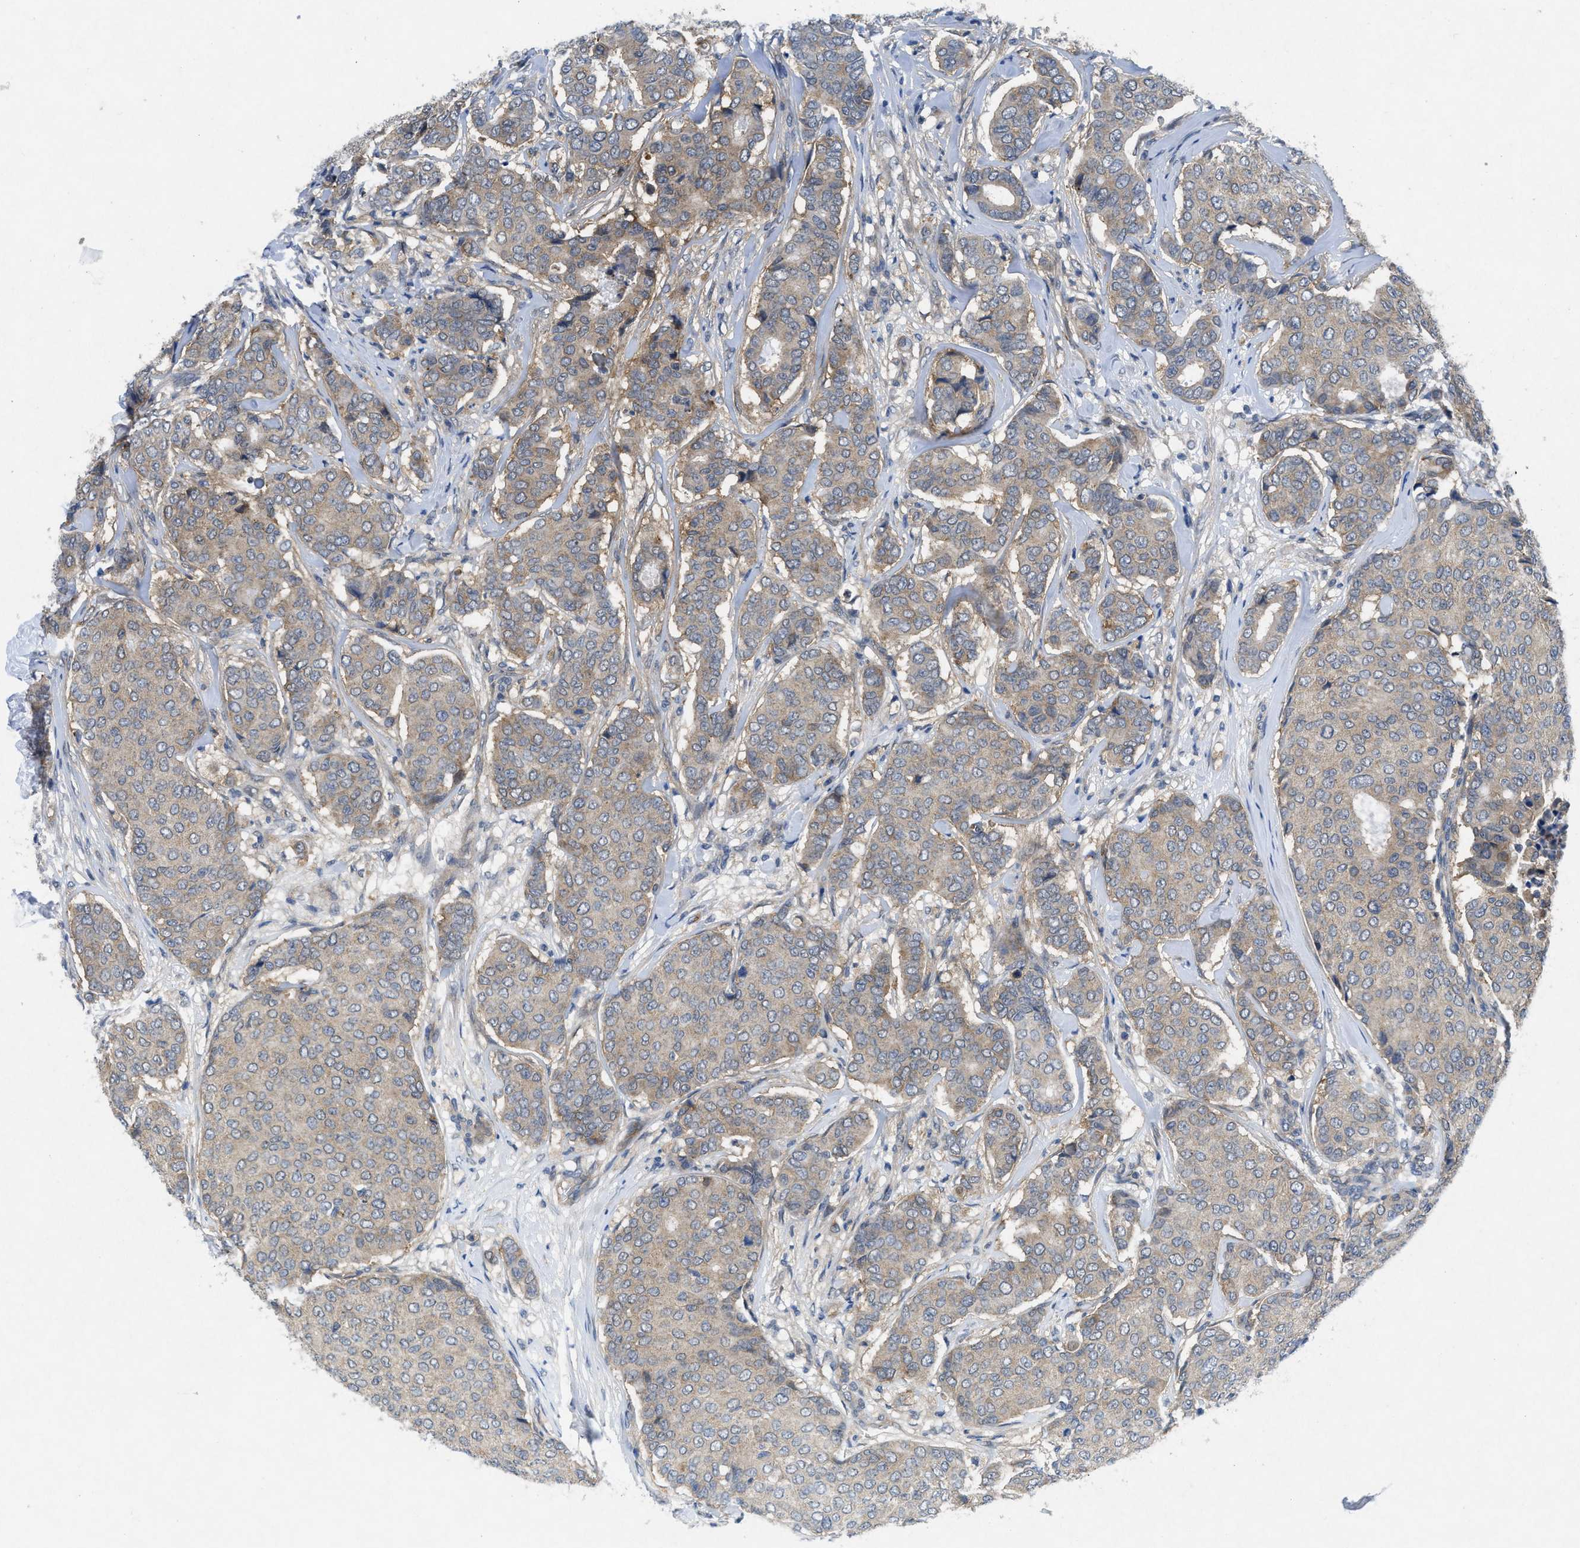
{"staining": {"intensity": "weak", "quantity": ">75%", "location": "cytoplasmic/membranous"}, "tissue": "breast cancer", "cell_type": "Tumor cells", "image_type": "cancer", "snomed": [{"axis": "morphology", "description": "Duct carcinoma"}, {"axis": "topography", "description": "Breast"}], "caption": "Immunohistochemistry photomicrograph of neoplastic tissue: infiltrating ductal carcinoma (breast) stained using IHC displays low levels of weak protein expression localized specifically in the cytoplasmic/membranous of tumor cells, appearing as a cytoplasmic/membranous brown color.", "gene": "PANX1", "patient": {"sex": "female", "age": 75}}